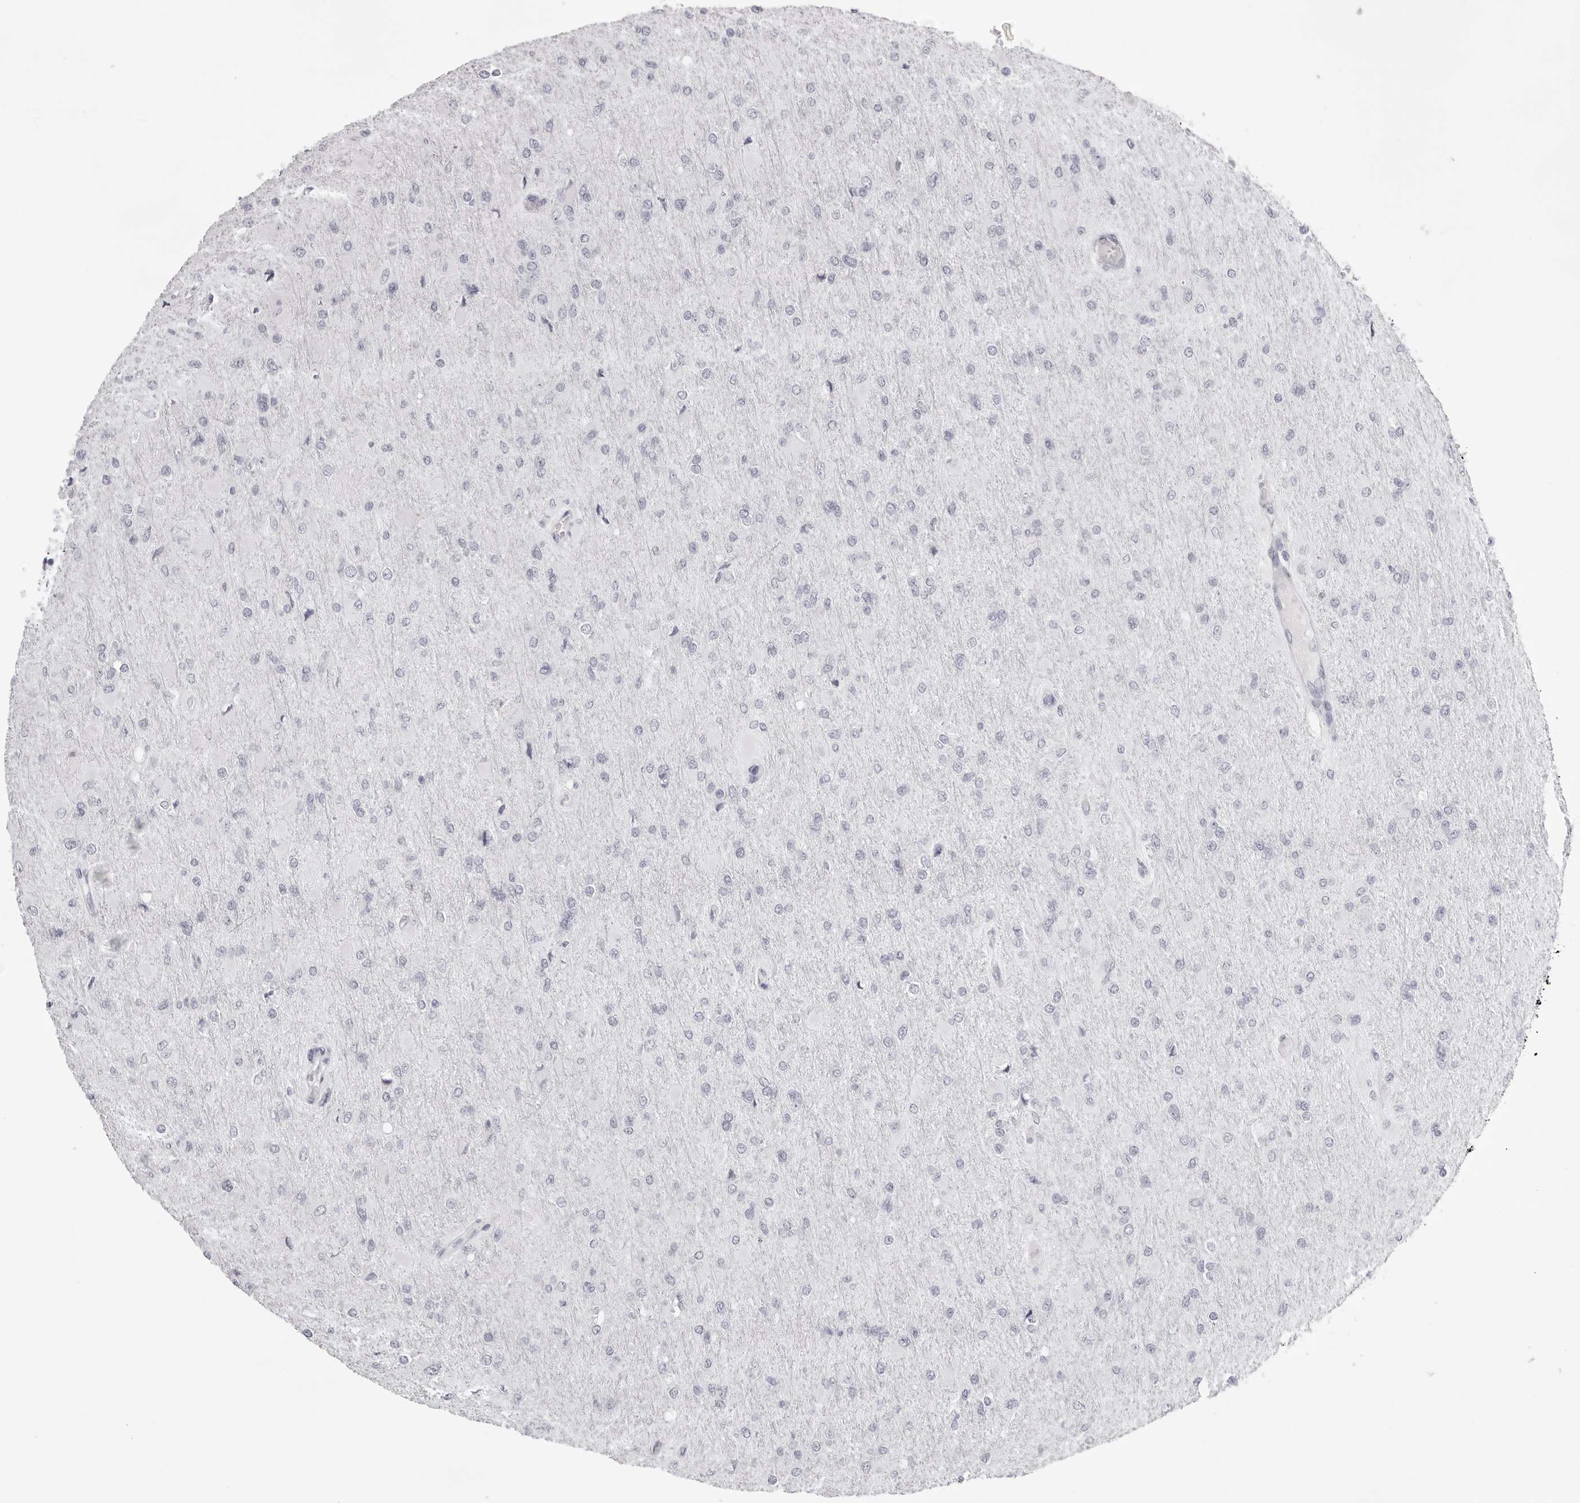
{"staining": {"intensity": "negative", "quantity": "none", "location": "none"}, "tissue": "glioma", "cell_type": "Tumor cells", "image_type": "cancer", "snomed": [{"axis": "morphology", "description": "Glioma, malignant, High grade"}, {"axis": "topography", "description": "Cerebral cortex"}], "caption": "This is an IHC image of malignant glioma (high-grade). There is no staining in tumor cells.", "gene": "TMOD4", "patient": {"sex": "female", "age": 36}}